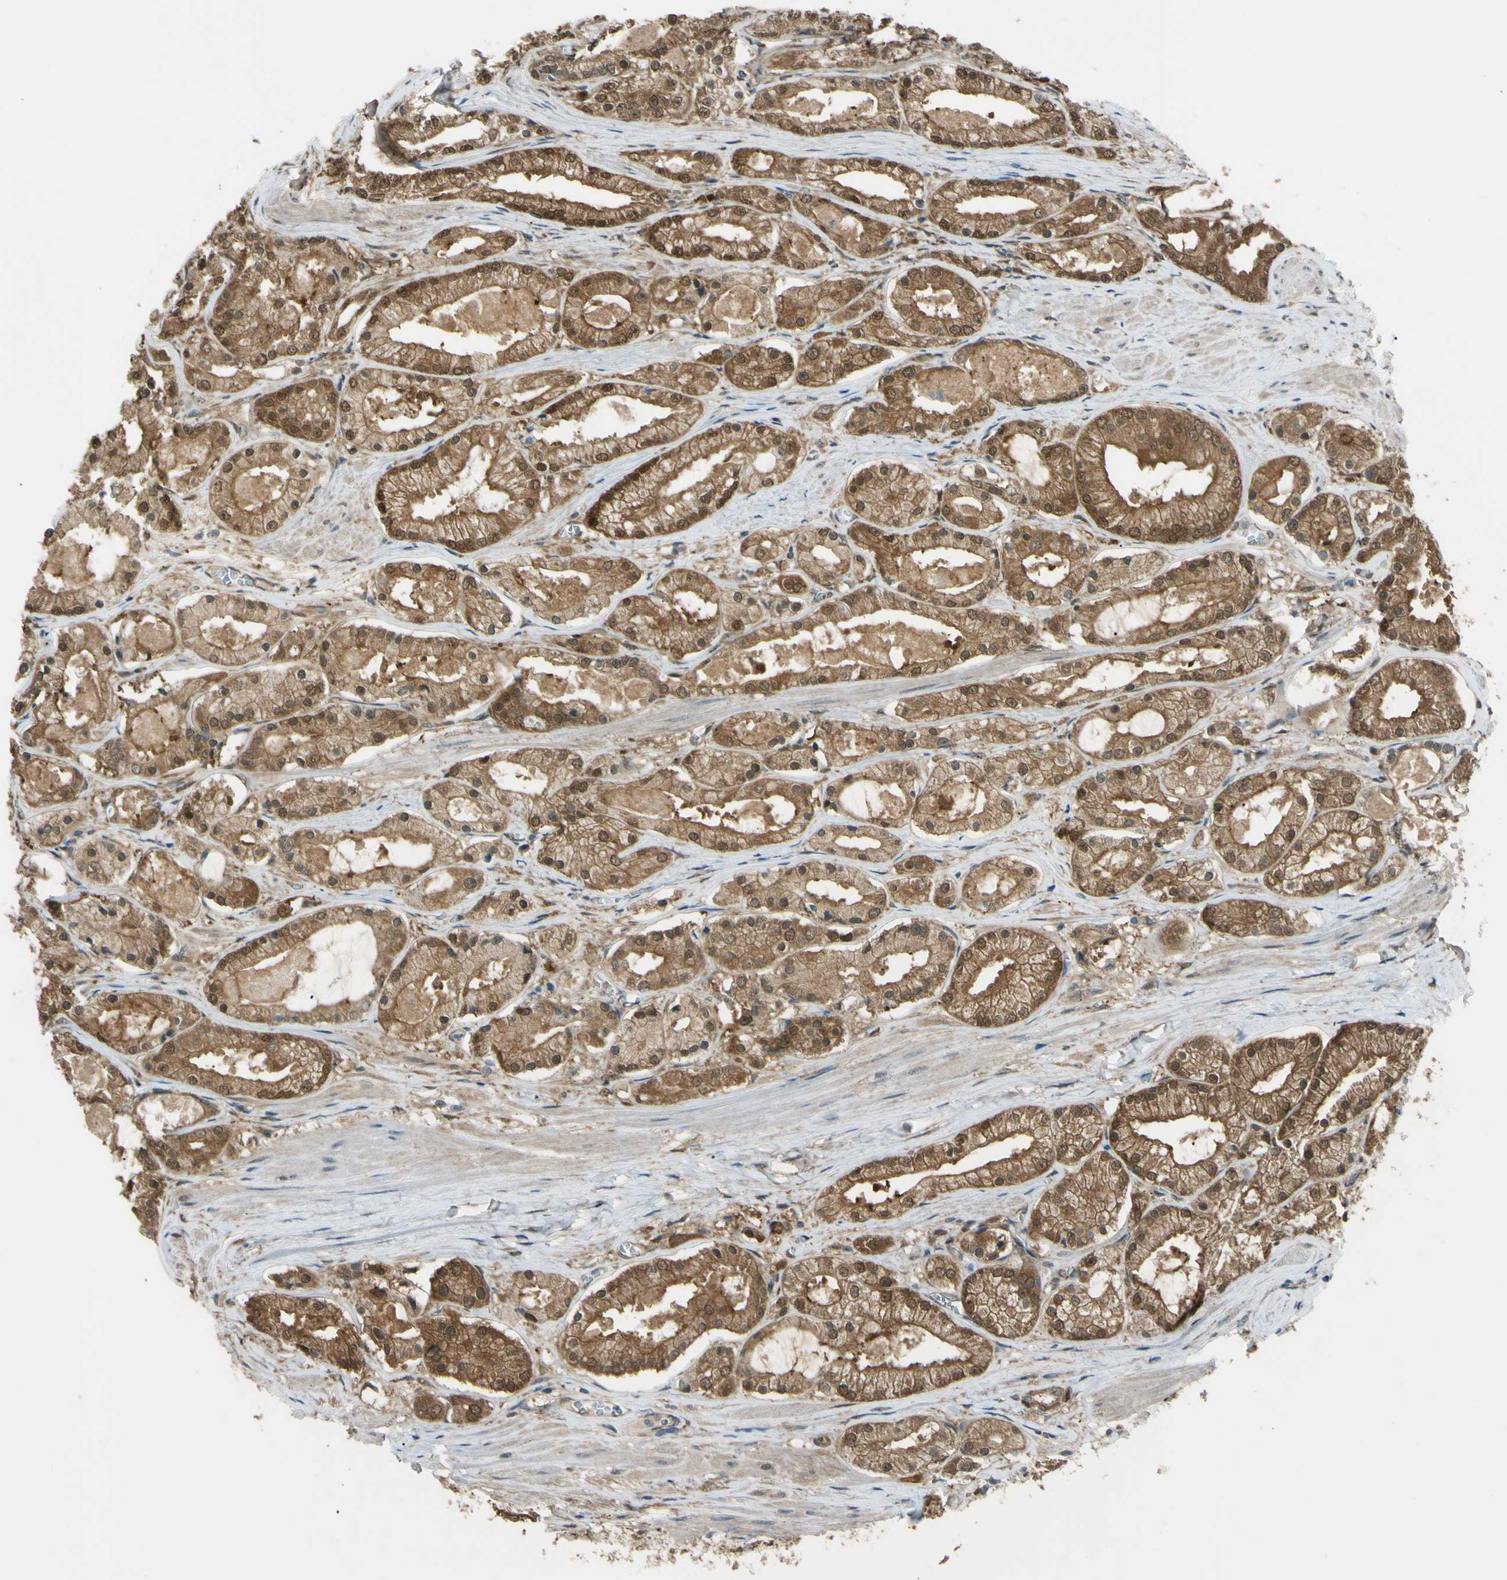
{"staining": {"intensity": "moderate", "quantity": ">75%", "location": "cytoplasmic/membranous"}, "tissue": "prostate cancer", "cell_type": "Tumor cells", "image_type": "cancer", "snomed": [{"axis": "morphology", "description": "Adenocarcinoma, High grade"}, {"axis": "topography", "description": "Prostate"}], "caption": "The micrograph shows staining of prostate cancer (adenocarcinoma (high-grade)), revealing moderate cytoplasmic/membranous protein positivity (brown color) within tumor cells.", "gene": "YWHAQ", "patient": {"sex": "male", "age": 66}}